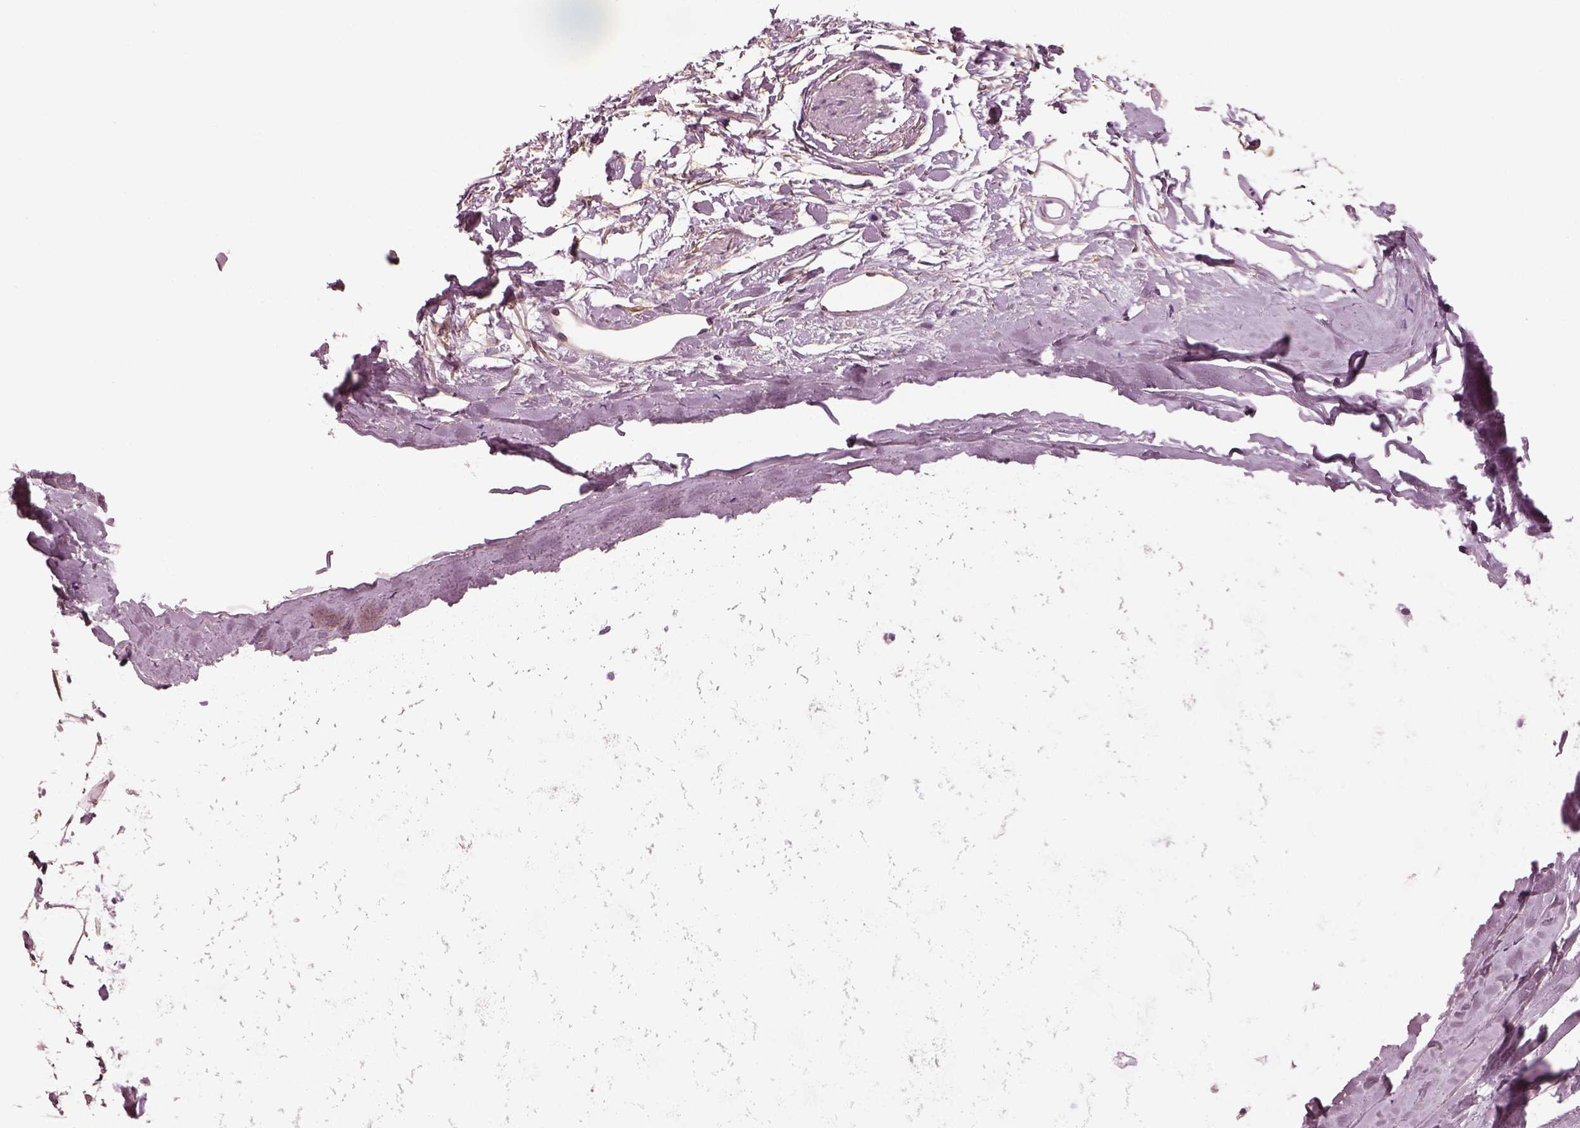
{"staining": {"intensity": "negative", "quantity": "none", "location": "none"}, "tissue": "soft tissue", "cell_type": "Chondrocytes", "image_type": "normal", "snomed": [{"axis": "morphology", "description": "Normal tissue, NOS"}, {"axis": "topography", "description": "Lymph node"}, {"axis": "topography", "description": "Bronchus"}], "caption": "DAB (3,3'-diaminobenzidine) immunohistochemical staining of unremarkable soft tissue displays no significant expression in chondrocytes.", "gene": "TRIM69", "patient": {"sex": "female", "age": 70}}